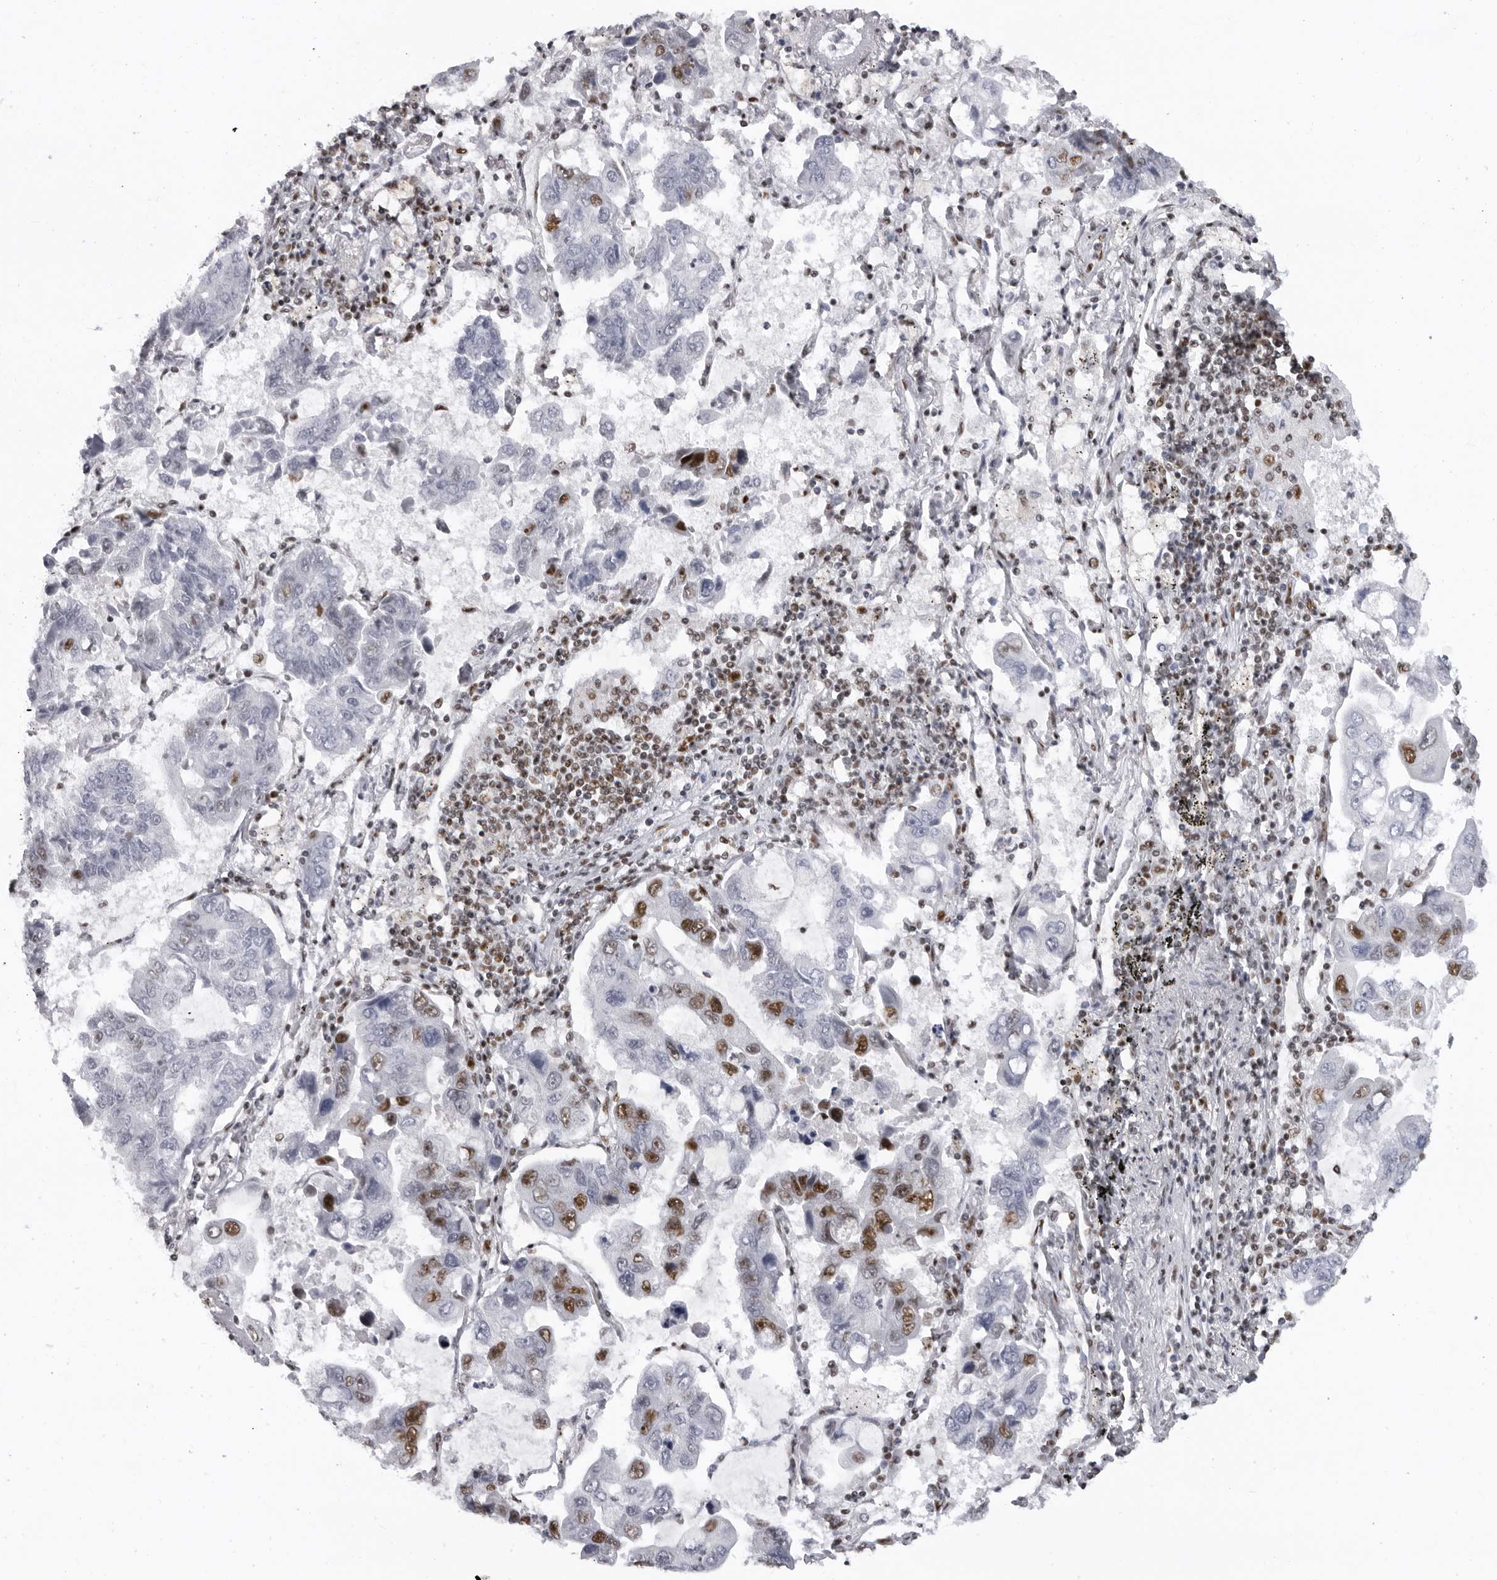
{"staining": {"intensity": "strong", "quantity": "<25%", "location": "nuclear"}, "tissue": "lung cancer", "cell_type": "Tumor cells", "image_type": "cancer", "snomed": [{"axis": "morphology", "description": "Adenocarcinoma, NOS"}, {"axis": "topography", "description": "Lung"}], "caption": "A micrograph showing strong nuclear positivity in approximately <25% of tumor cells in lung cancer, as visualized by brown immunohistochemical staining.", "gene": "DHX9", "patient": {"sex": "male", "age": 64}}